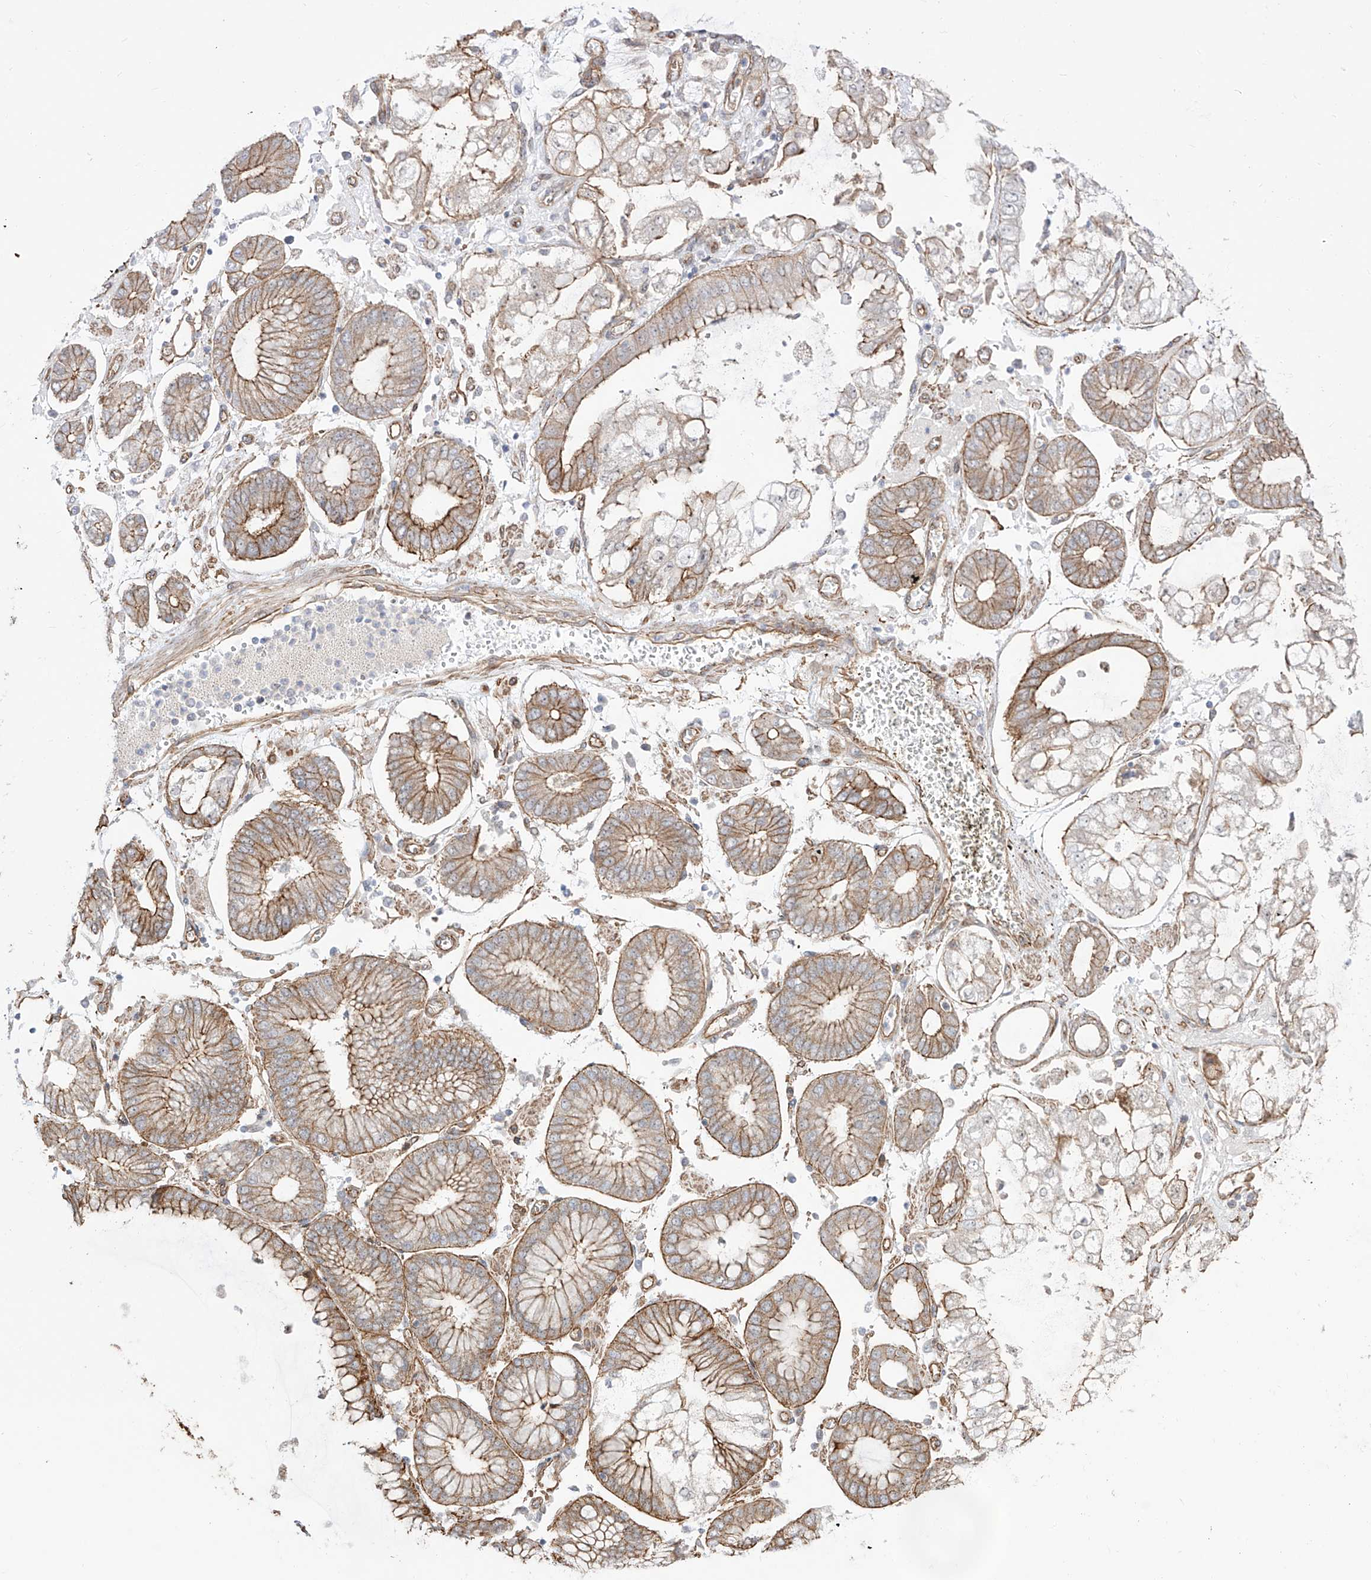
{"staining": {"intensity": "moderate", "quantity": "25%-75%", "location": "cytoplasmic/membranous"}, "tissue": "stomach cancer", "cell_type": "Tumor cells", "image_type": "cancer", "snomed": [{"axis": "morphology", "description": "Adenocarcinoma, NOS"}, {"axis": "topography", "description": "Stomach"}], "caption": "A high-resolution histopathology image shows IHC staining of adenocarcinoma (stomach), which reveals moderate cytoplasmic/membranous expression in about 25%-75% of tumor cells.", "gene": "ZNF180", "patient": {"sex": "male", "age": 76}}